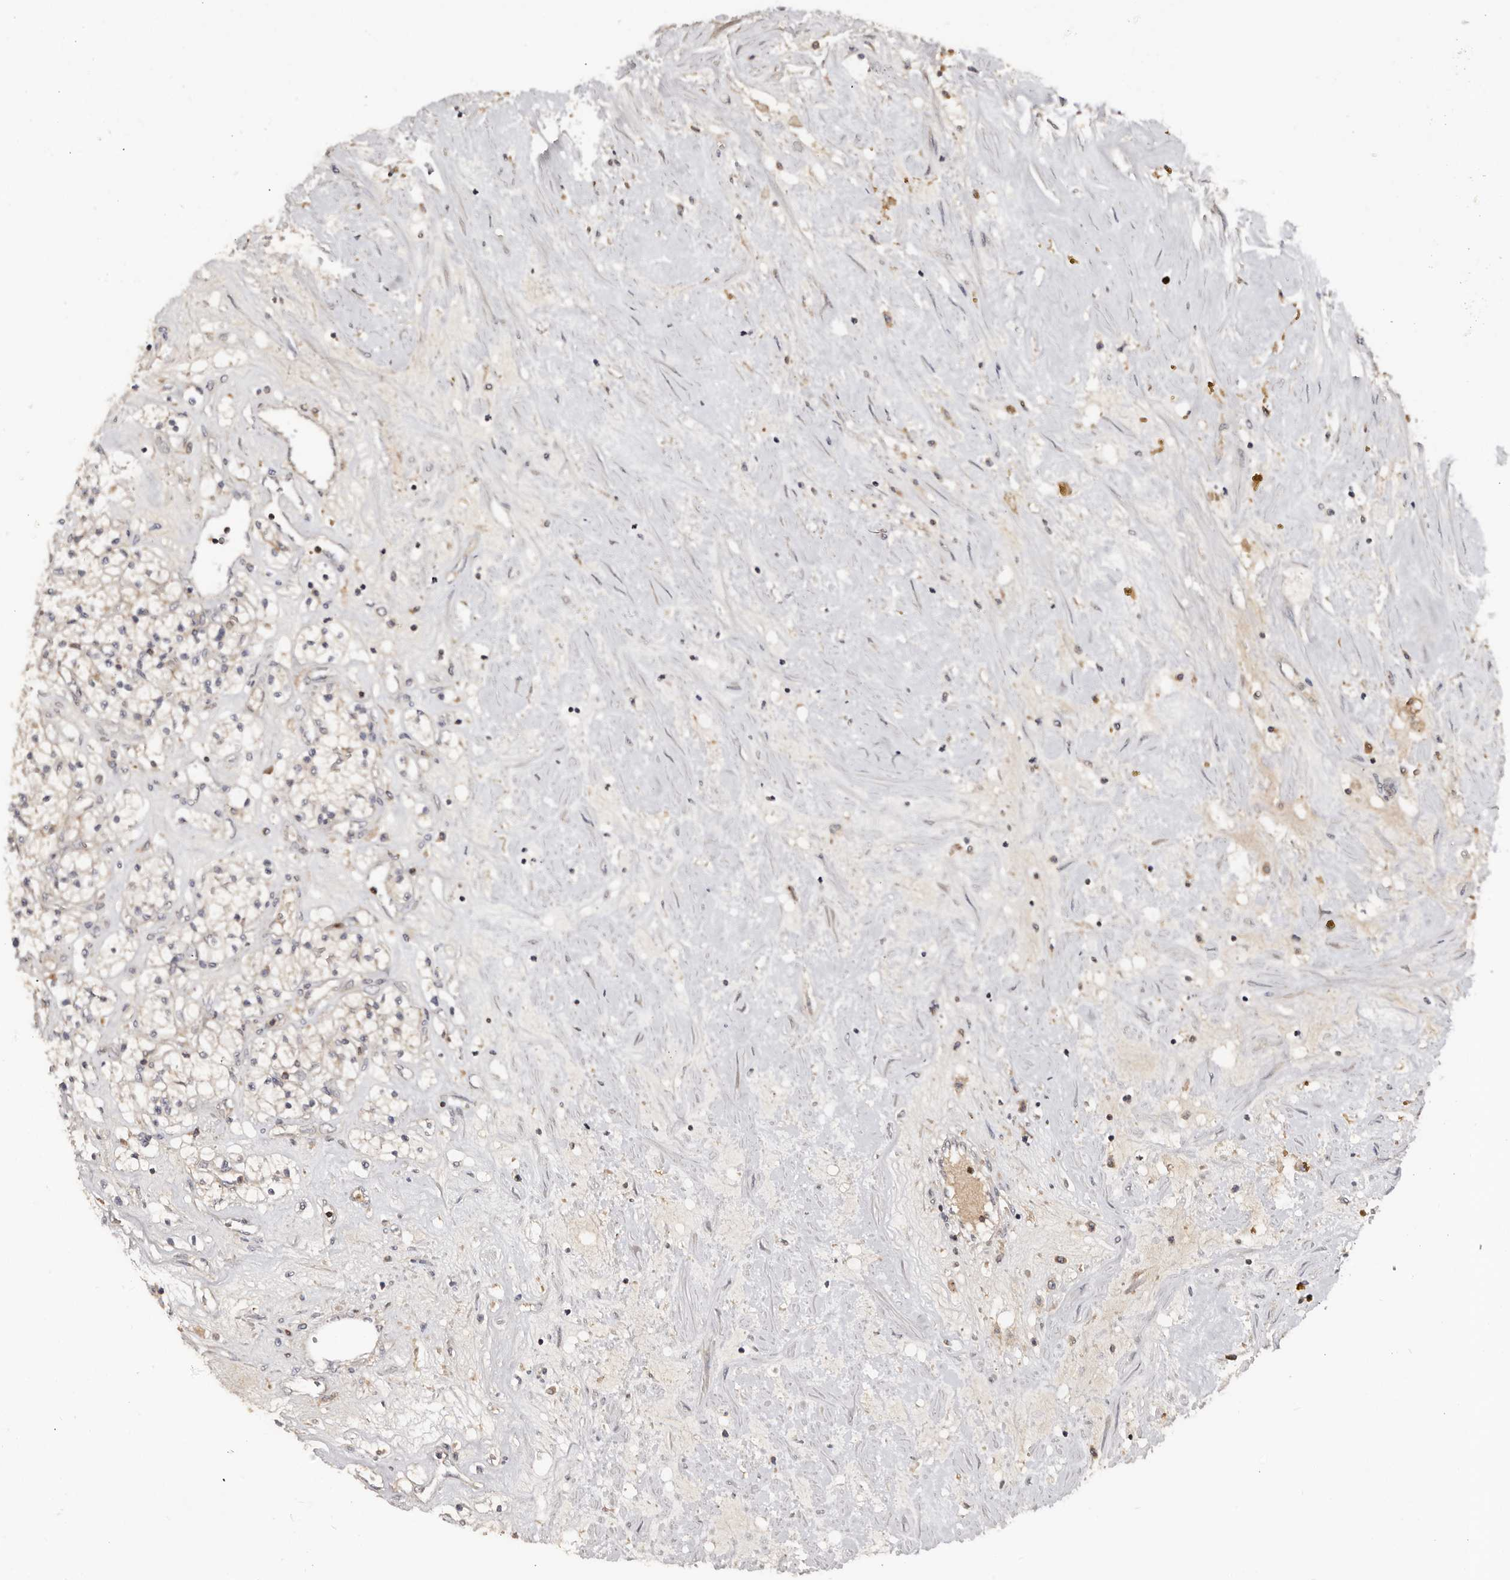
{"staining": {"intensity": "weak", "quantity": "<25%", "location": "cytoplasmic/membranous"}, "tissue": "renal cancer", "cell_type": "Tumor cells", "image_type": "cancer", "snomed": [{"axis": "morphology", "description": "Normal tissue, NOS"}, {"axis": "morphology", "description": "Adenocarcinoma, NOS"}, {"axis": "topography", "description": "Kidney"}], "caption": "Immunohistochemistry (IHC) histopathology image of neoplastic tissue: human renal cancer stained with DAB (3,3'-diaminobenzidine) reveals no significant protein expression in tumor cells.", "gene": "SLC39A2", "patient": {"sex": "male", "age": 68}}